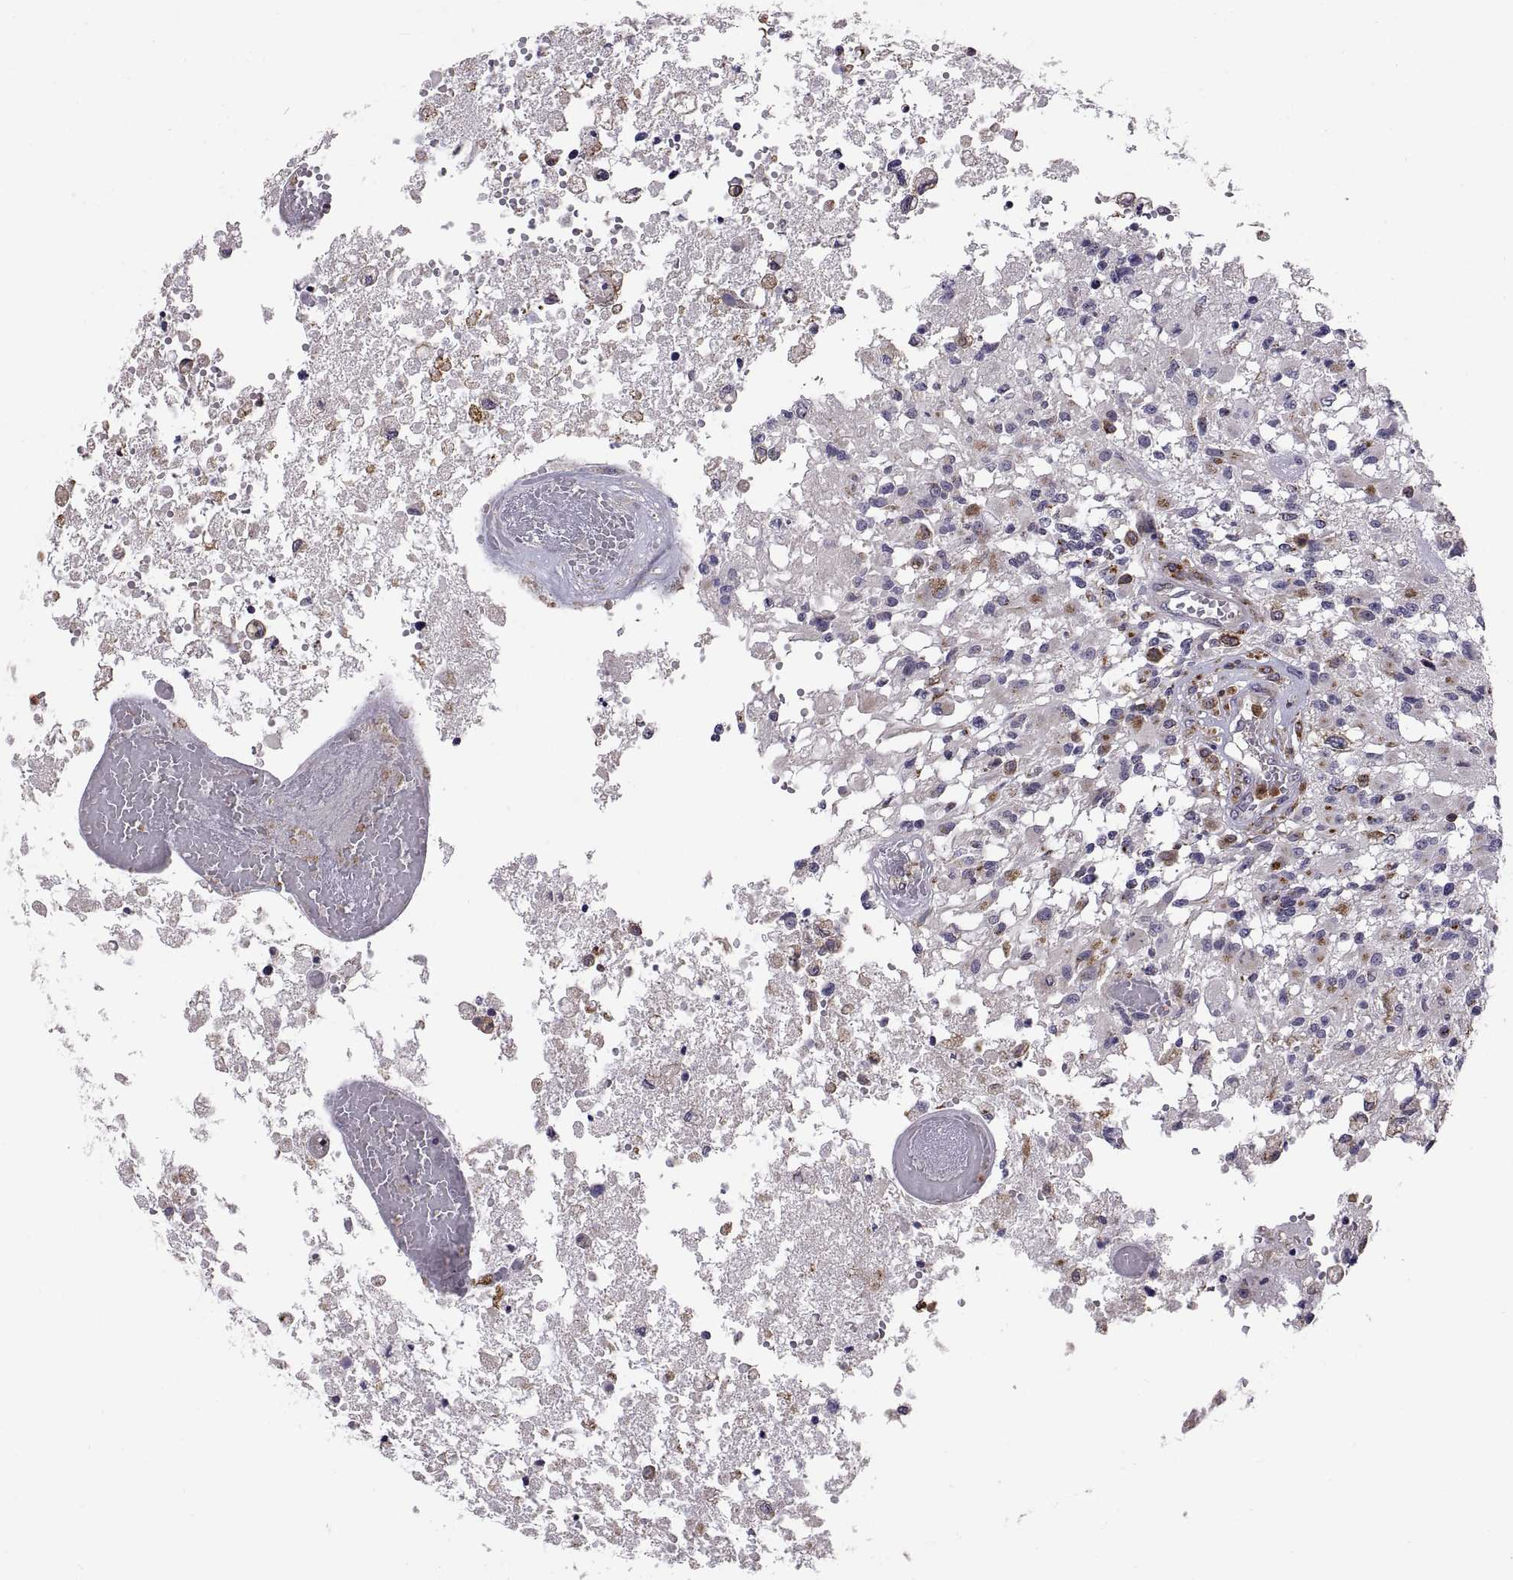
{"staining": {"intensity": "negative", "quantity": "none", "location": "none"}, "tissue": "glioma", "cell_type": "Tumor cells", "image_type": "cancer", "snomed": [{"axis": "morphology", "description": "Glioma, malignant, High grade"}, {"axis": "topography", "description": "Brain"}], "caption": "There is no significant expression in tumor cells of malignant high-grade glioma.", "gene": "ACAP1", "patient": {"sex": "female", "age": 63}}